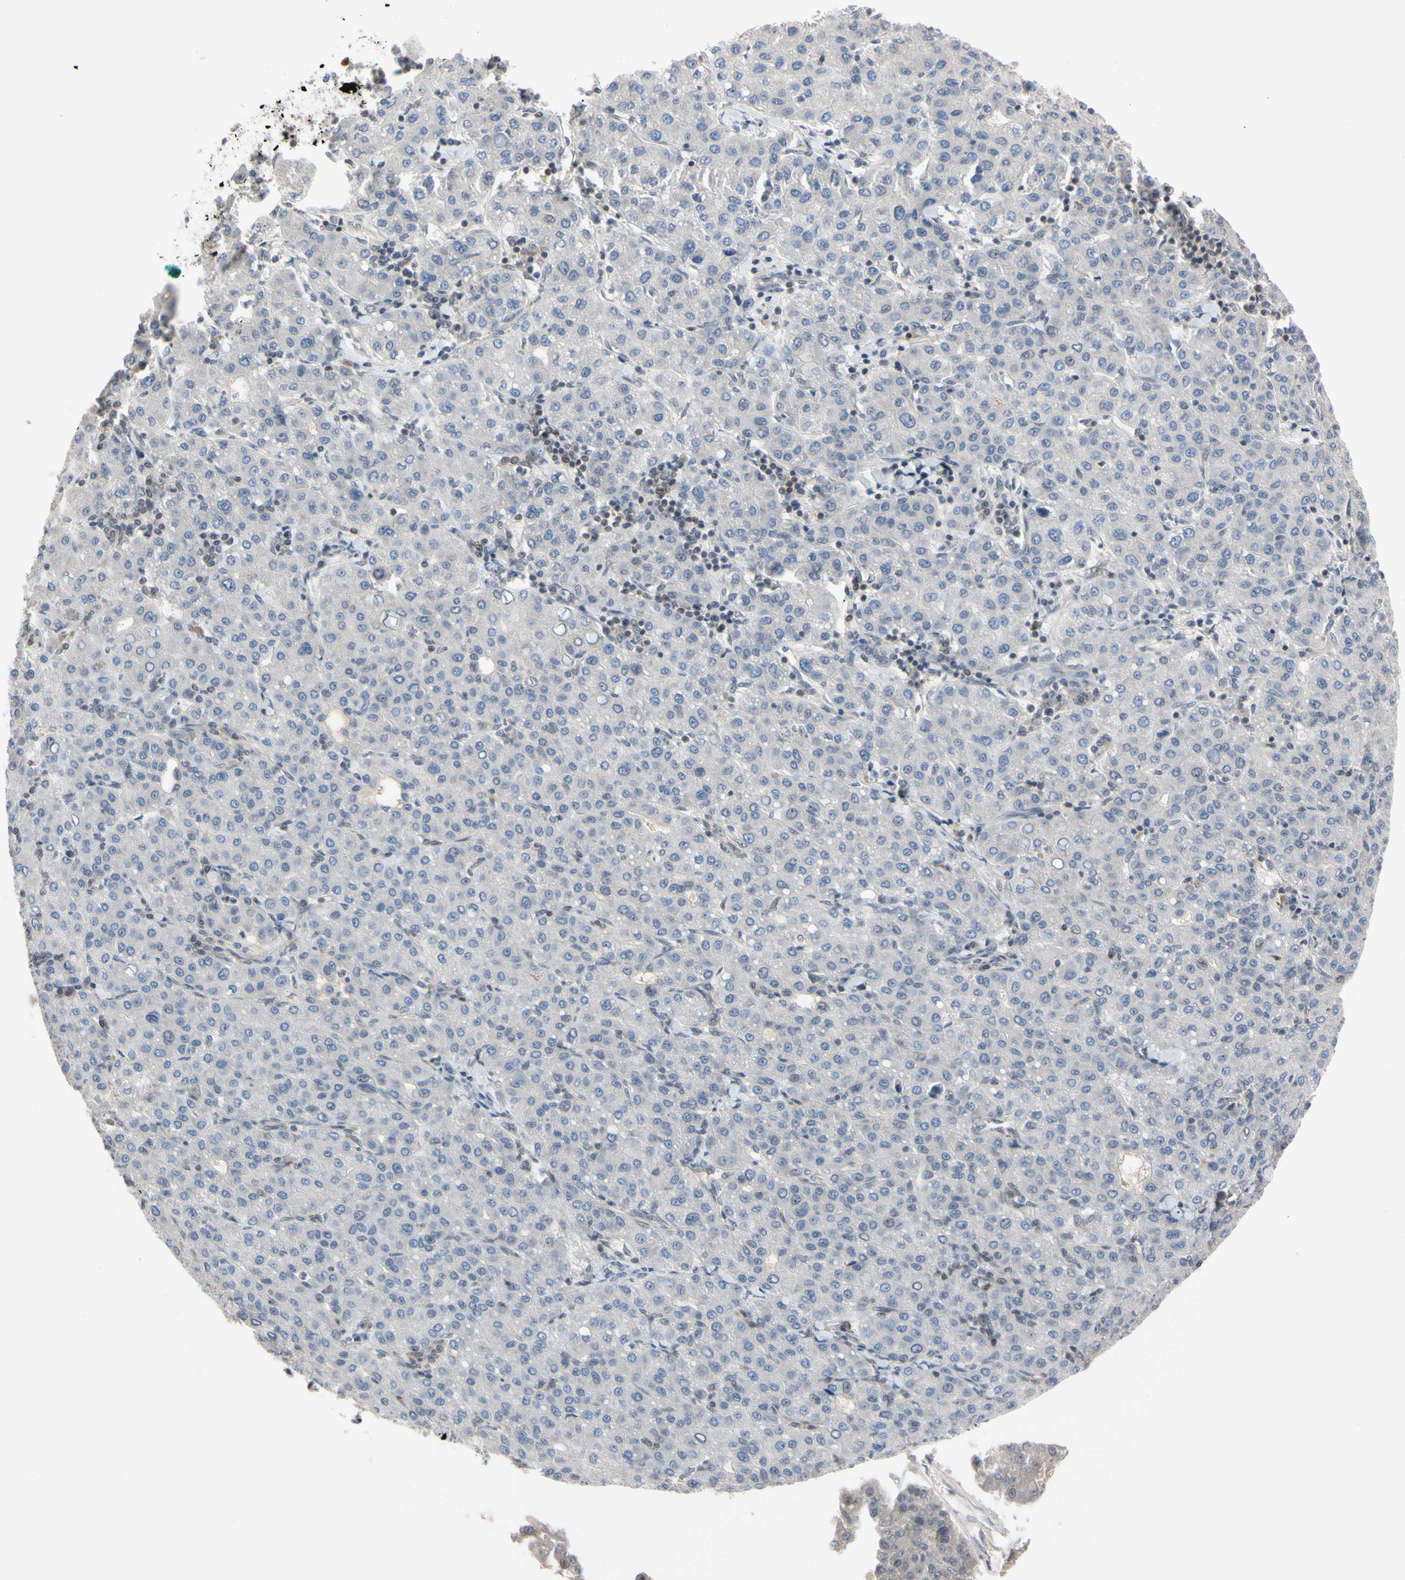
{"staining": {"intensity": "negative", "quantity": "none", "location": "none"}, "tissue": "liver cancer", "cell_type": "Tumor cells", "image_type": "cancer", "snomed": [{"axis": "morphology", "description": "Carcinoma, Hepatocellular, NOS"}, {"axis": "topography", "description": "Liver"}], "caption": "Tumor cells show no significant staining in liver hepatocellular carcinoma.", "gene": "UBE2I", "patient": {"sex": "male", "age": 65}}